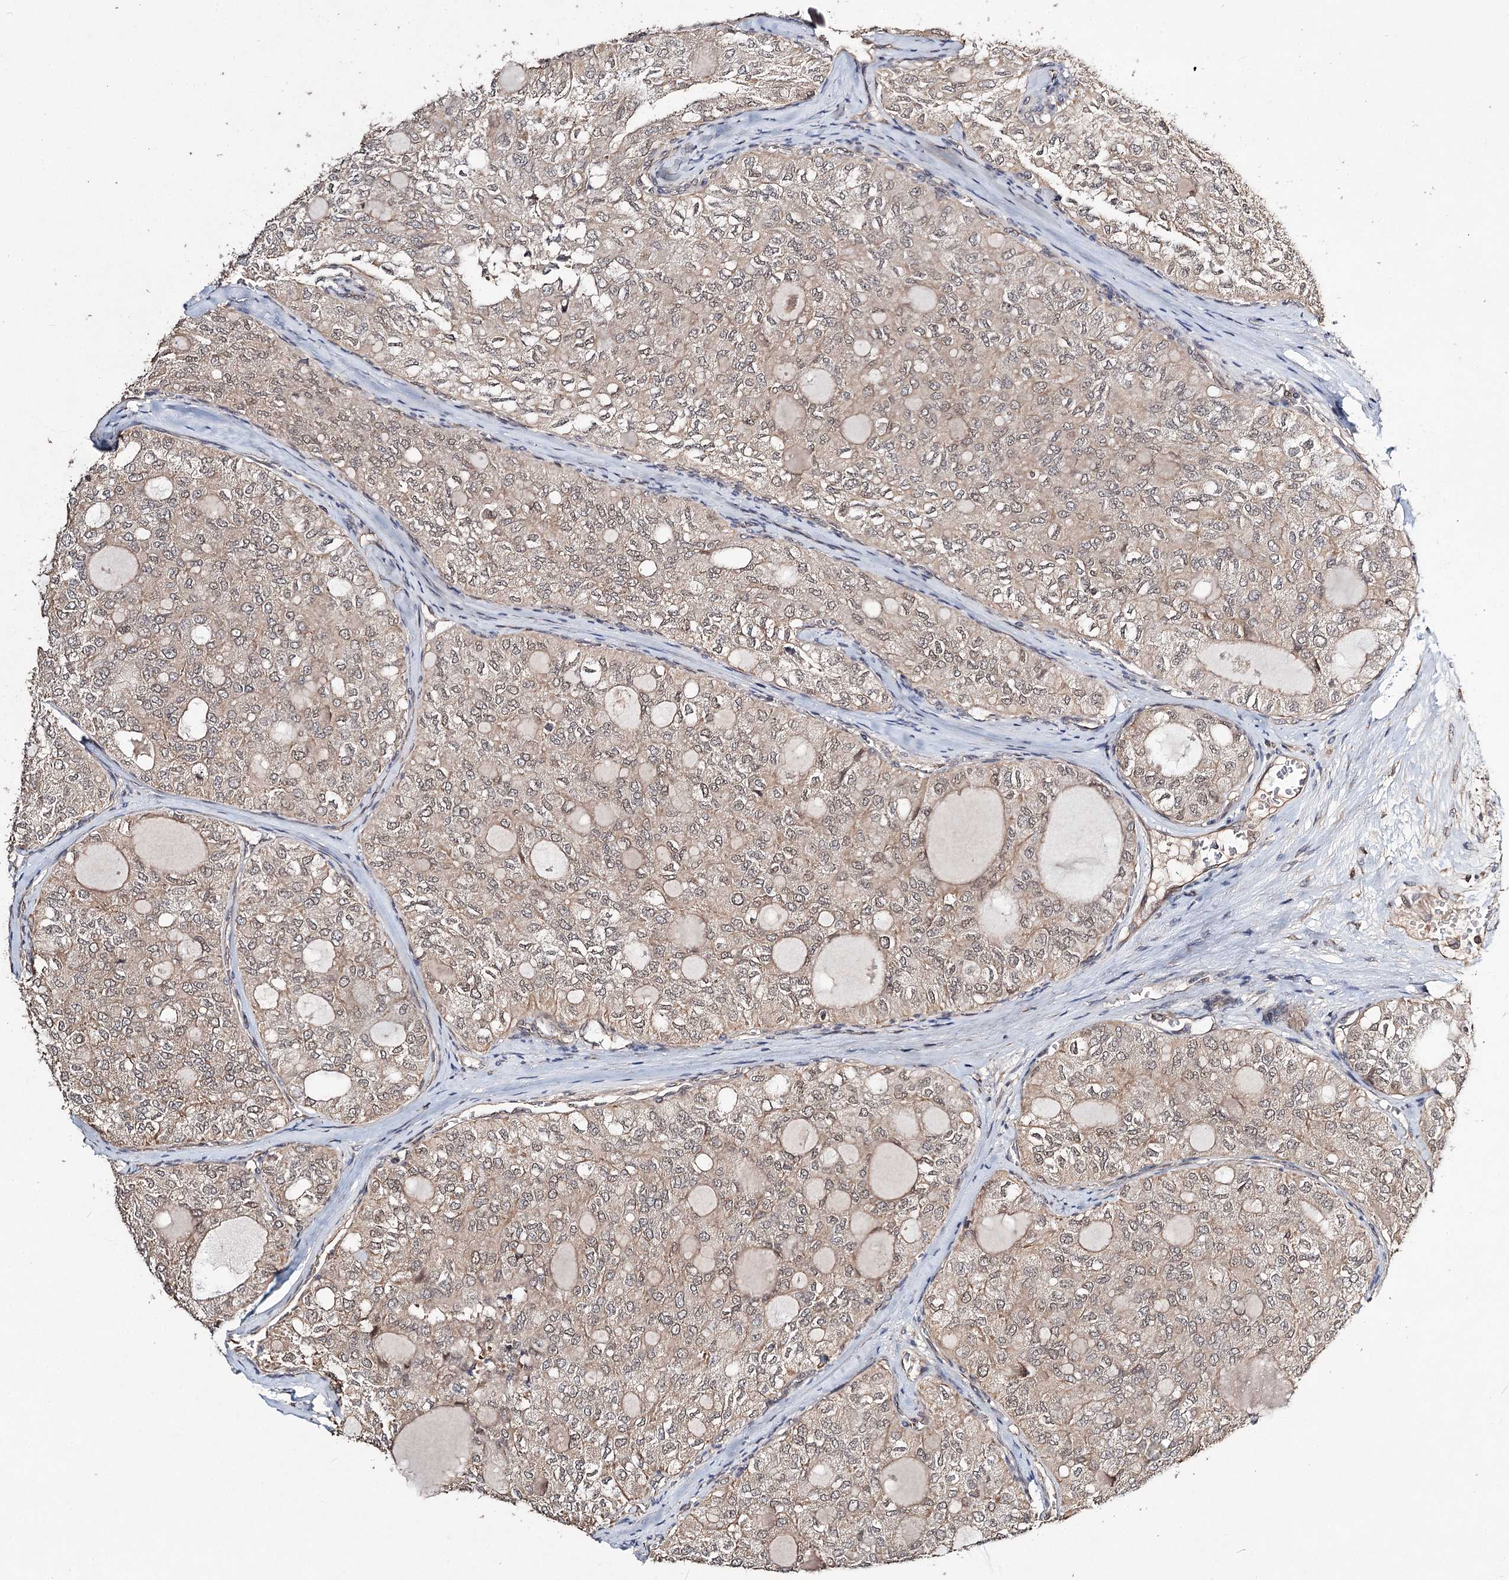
{"staining": {"intensity": "weak", "quantity": "25%-75%", "location": "cytoplasmic/membranous"}, "tissue": "thyroid cancer", "cell_type": "Tumor cells", "image_type": "cancer", "snomed": [{"axis": "morphology", "description": "Follicular adenoma carcinoma, NOS"}, {"axis": "topography", "description": "Thyroid gland"}], "caption": "A micrograph showing weak cytoplasmic/membranous expression in approximately 25%-75% of tumor cells in thyroid follicular adenoma carcinoma, as visualized by brown immunohistochemical staining.", "gene": "NOPCHAP1", "patient": {"sex": "male", "age": 75}}